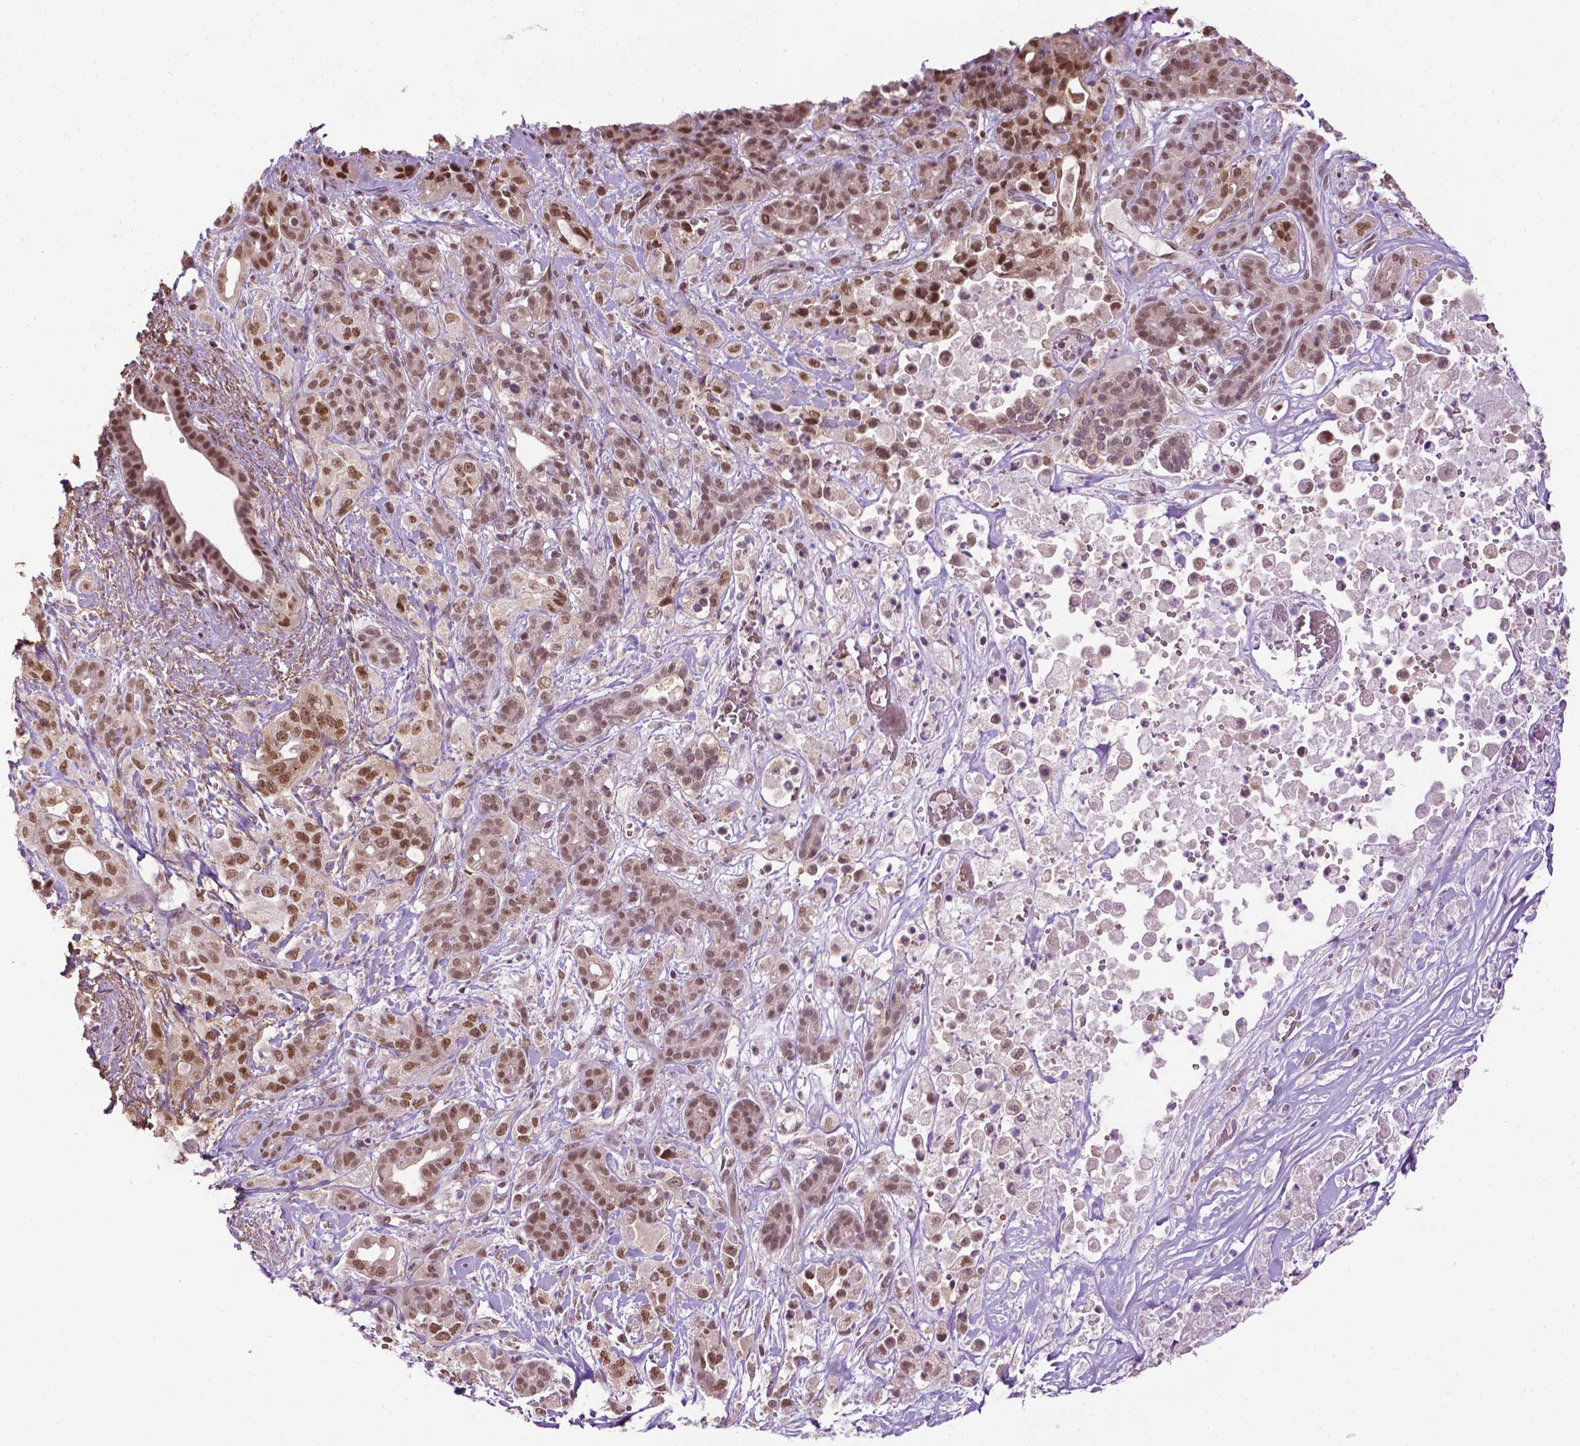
{"staining": {"intensity": "moderate", "quantity": ">75%", "location": "nuclear"}, "tissue": "pancreatic cancer", "cell_type": "Tumor cells", "image_type": "cancer", "snomed": [{"axis": "morphology", "description": "Adenocarcinoma, NOS"}, {"axis": "topography", "description": "Pancreas"}], "caption": "A photomicrograph of human pancreatic cancer (adenocarcinoma) stained for a protein reveals moderate nuclear brown staining in tumor cells.", "gene": "UBQLN4", "patient": {"sex": "male", "age": 44}}